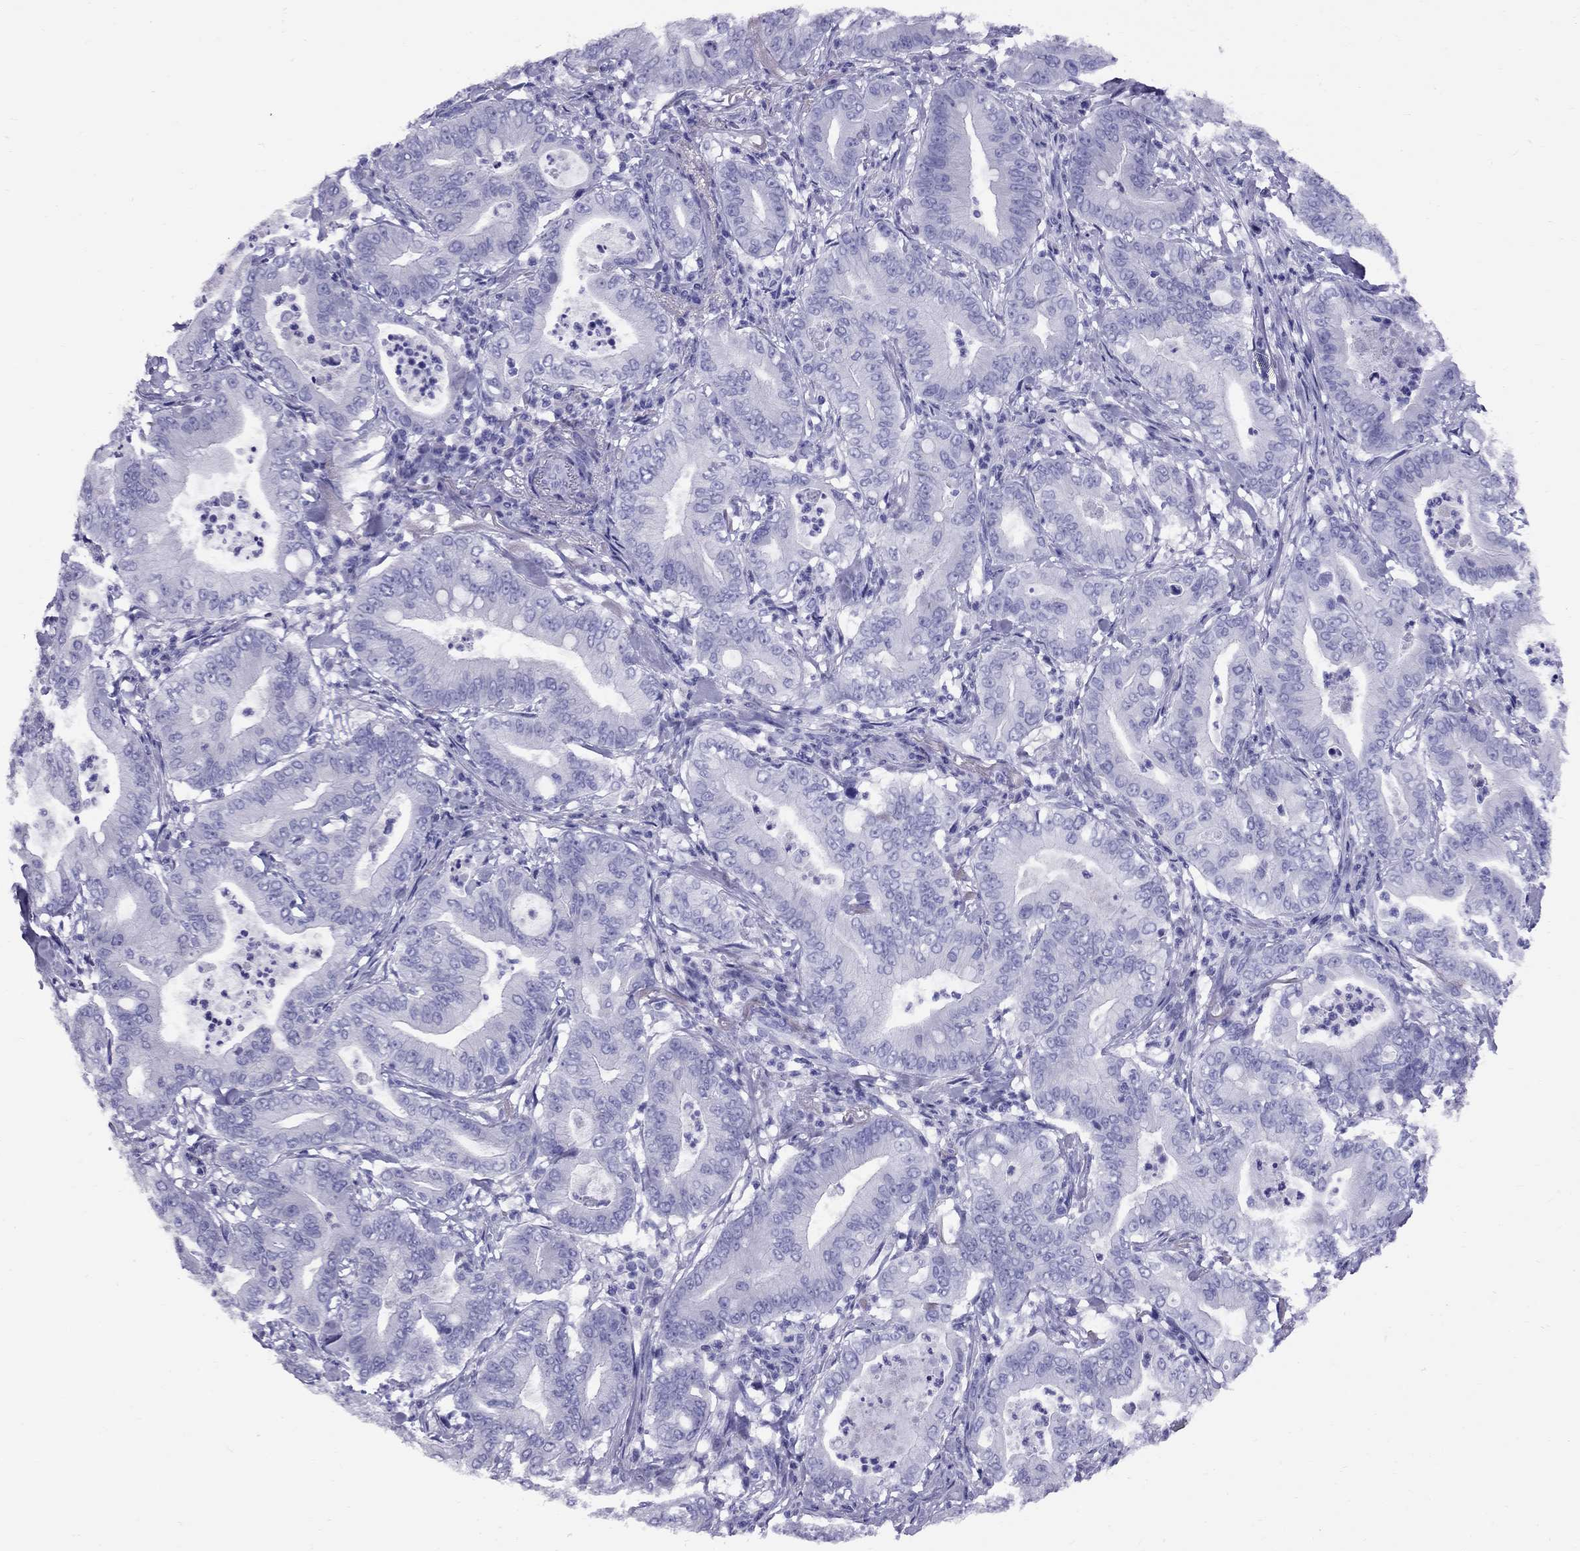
{"staining": {"intensity": "negative", "quantity": "none", "location": "none"}, "tissue": "pancreatic cancer", "cell_type": "Tumor cells", "image_type": "cancer", "snomed": [{"axis": "morphology", "description": "Adenocarcinoma, NOS"}, {"axis": "topography", "description": "Pancreas"}], "caption": "IHC of human pancreatic cancer reveals no positivity in tumor cells. The staining is performed using DAB brown chromogen with nuclei counter-stained in using hematoxylin.", "gene": "AVPR1B", "patient": {"sex": "male", "age": 71}}